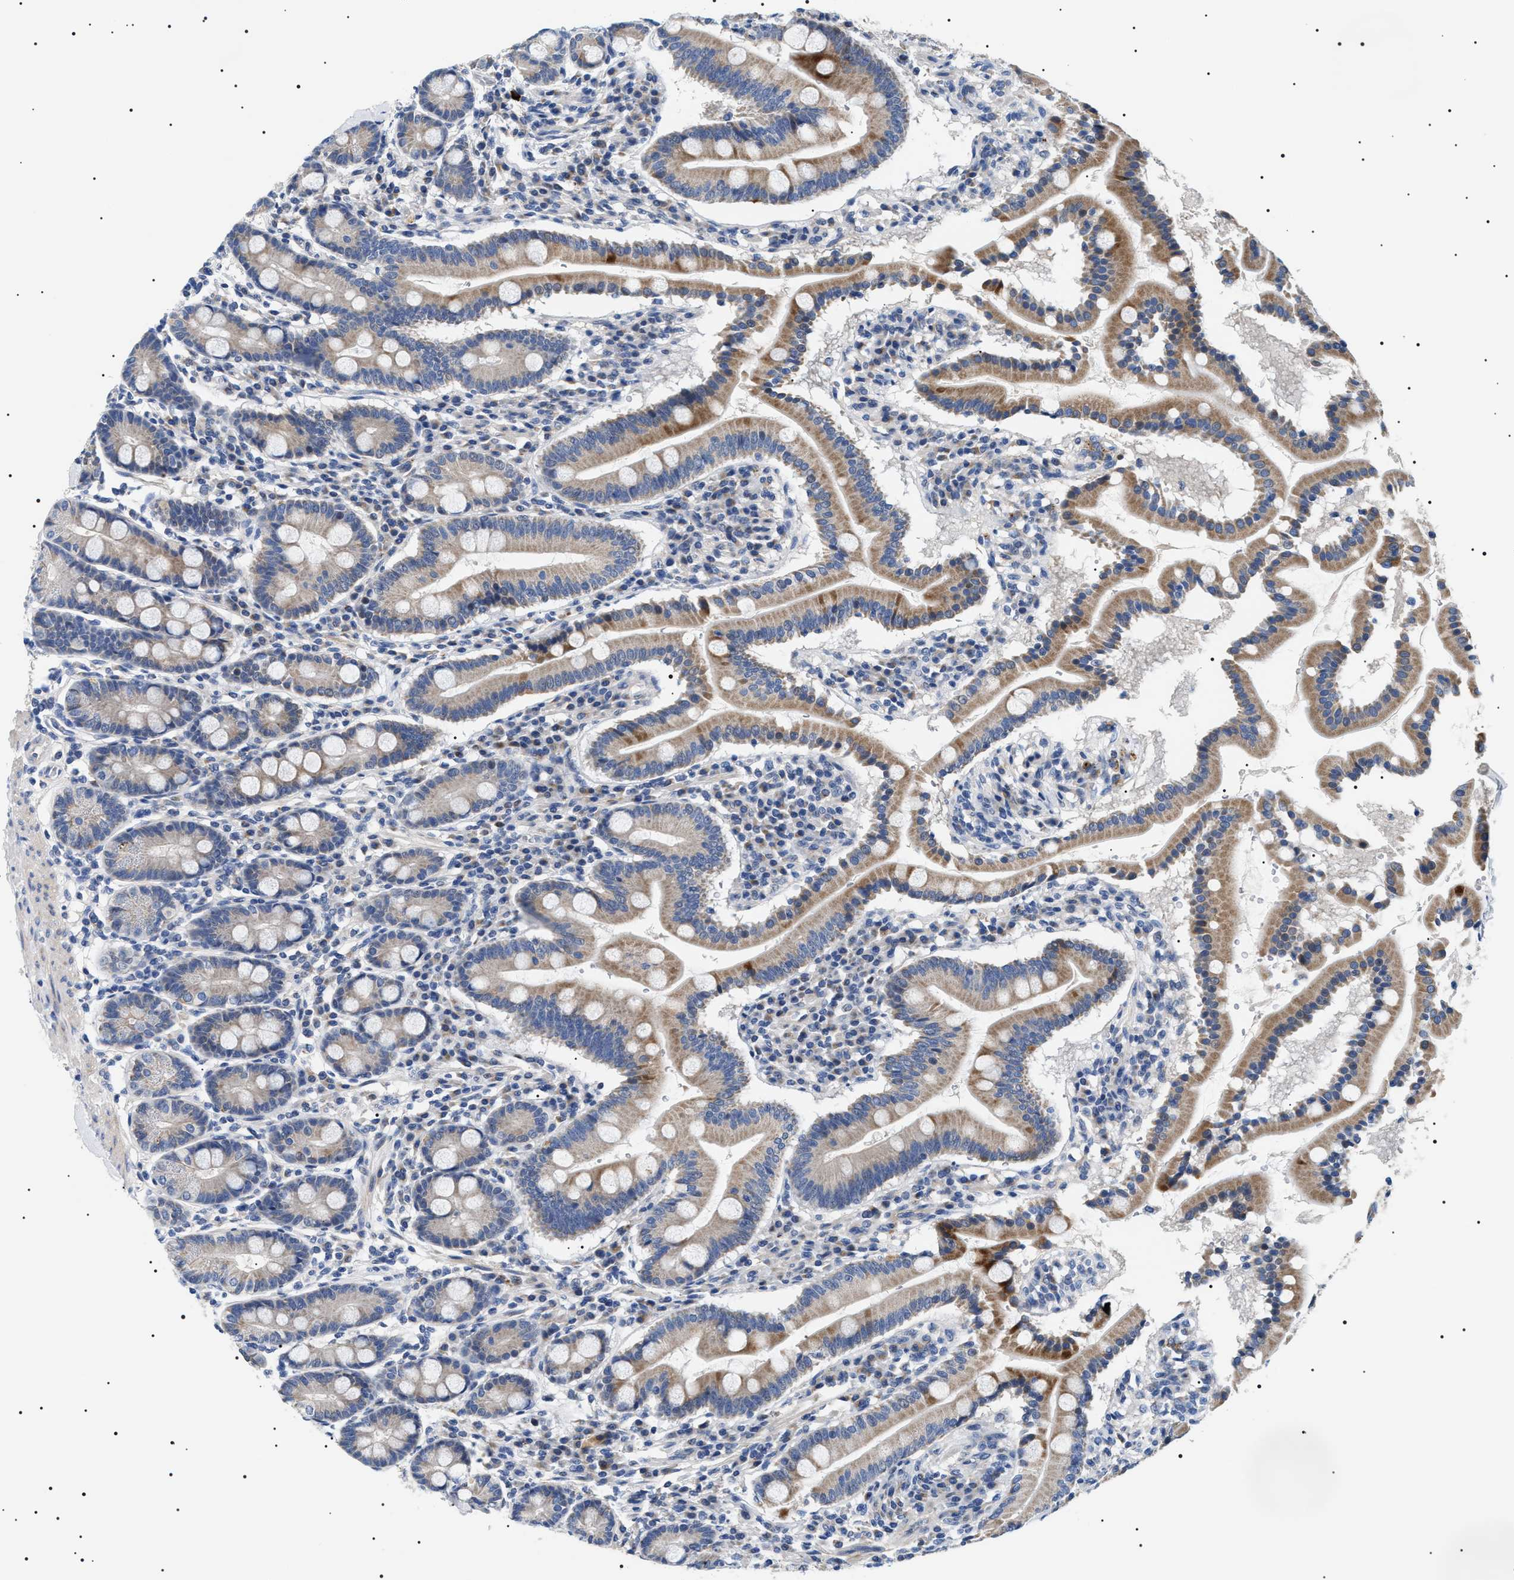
{"staining": {"intensity": "moderate", "quantity": ">75%", "location": "cytoplasmic/membranous"}, "tissue": "duodenum", "cell_type": "Glandular cells", "image_type": "normal", "snomed": [{"axis": "morphology", "description": "Normal tissue, NOS"}, {"axis": "topography", "description": "Duodenum"}], "caption": "Duodenum stained with DAB (3,3'-diaminobenzidine) immunohistochemistry (IHC) exhibits medium levels of moderate cytoplasmic/membranous positivity in about >75% of glandular cells. Immunohistochemistry (ihc) stains the protein of interest in brown and the nuclei are stained blue.", "gene": "TMEM222", "patient": {"sex": "male", "age": 50}}